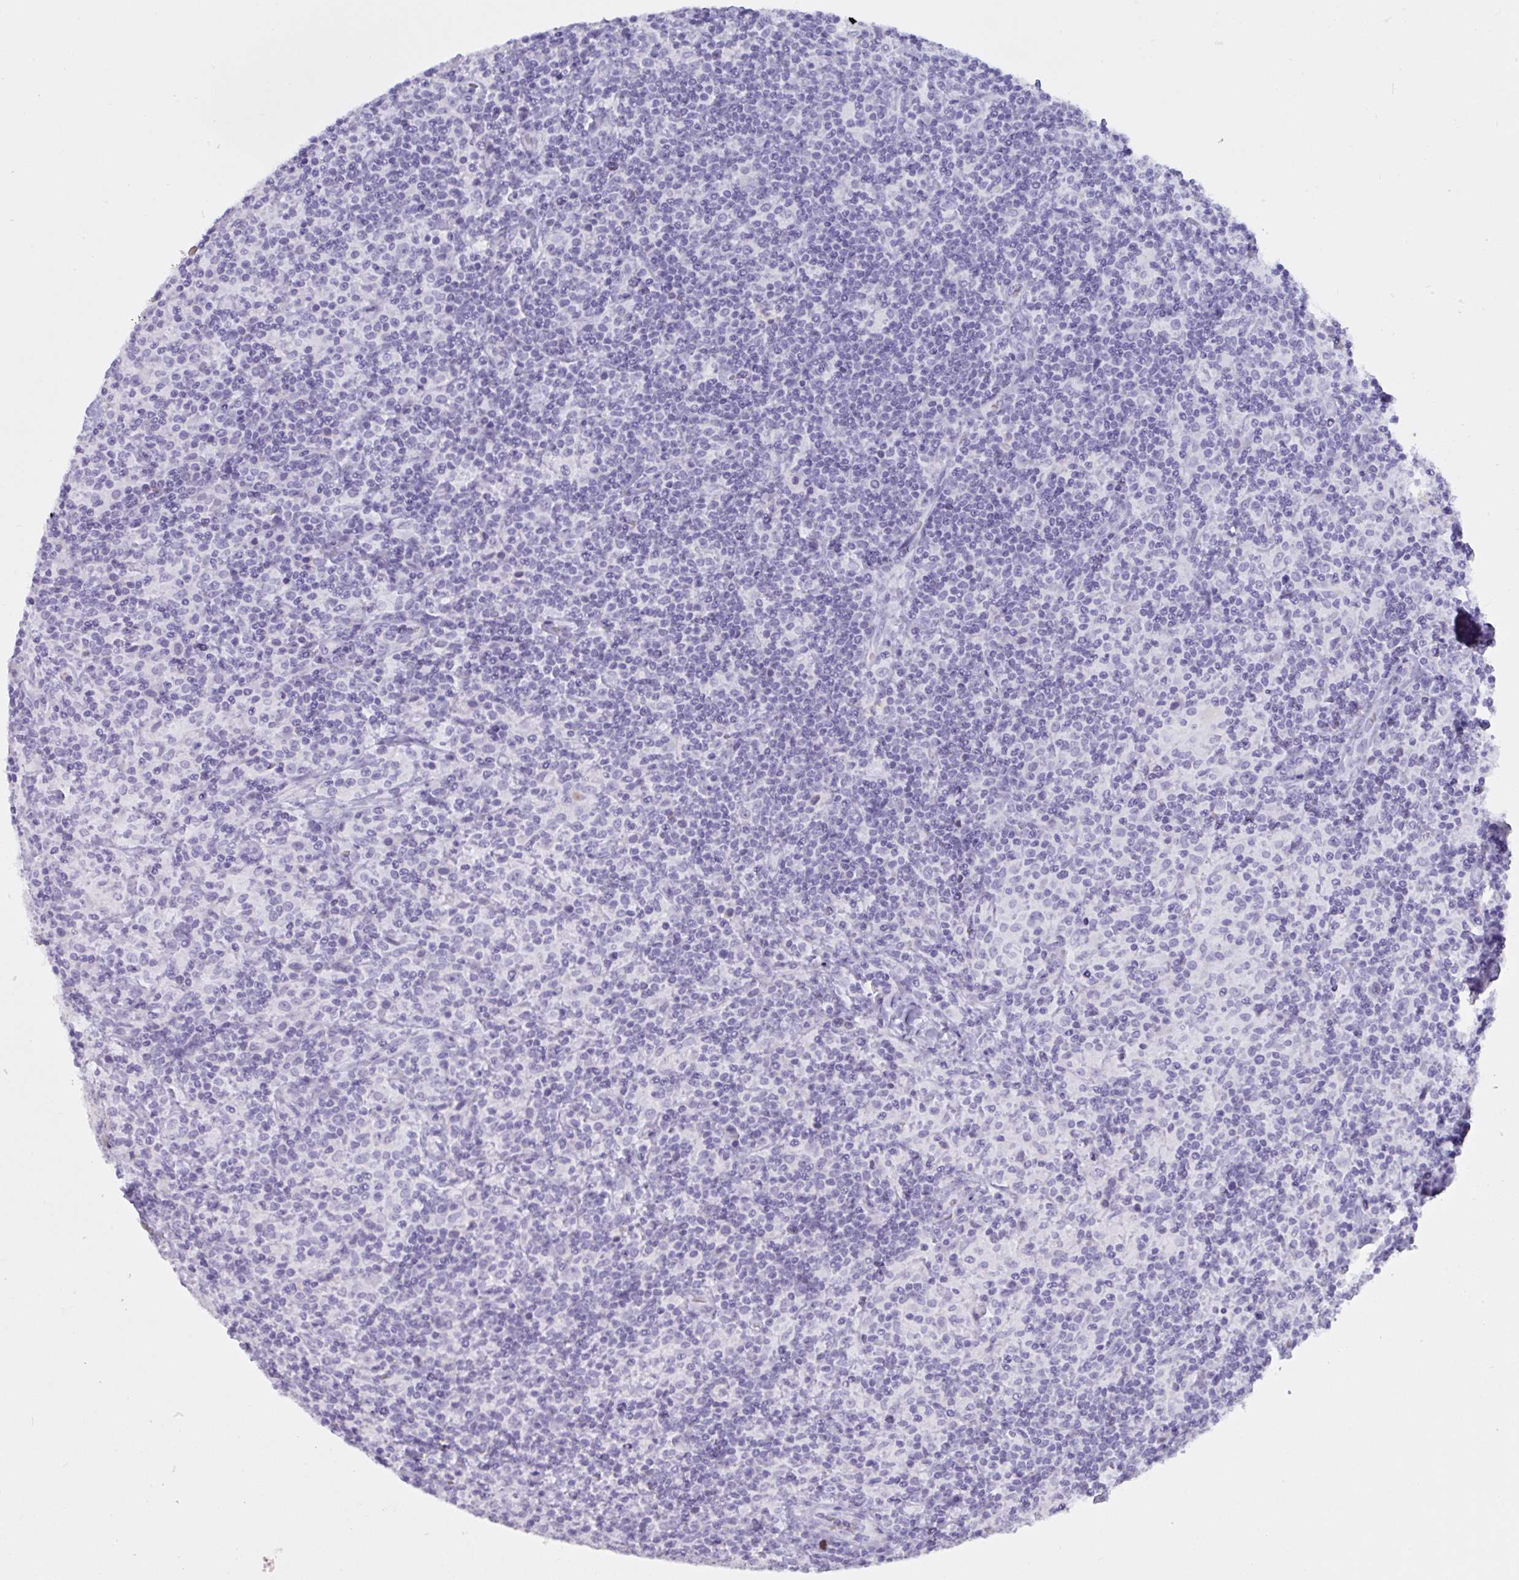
{"staining": {"intensity": "negative", "quantity": "none", "location": "none"}, "tissue": "lymphoma", "cell_type": "Tumor cells", "image_type": "cancer", "snomed": [{"axis": "morphology", "description": "Hodgkin's disease, NOS"}, {"axis": "topography", "description": "Lymph node"}], "caption": "The immunohistochemistry photomicrograph has no significant expression in tumor cells of lymphoma tissue. The staining was performed using DAB to visualize the protein expression in brown, while the nuclei were stained in blue with hematoxylin (Magnification: 20x).", "gene": "SLC2A1", "patient": {"sex": "male", "age": 70}}